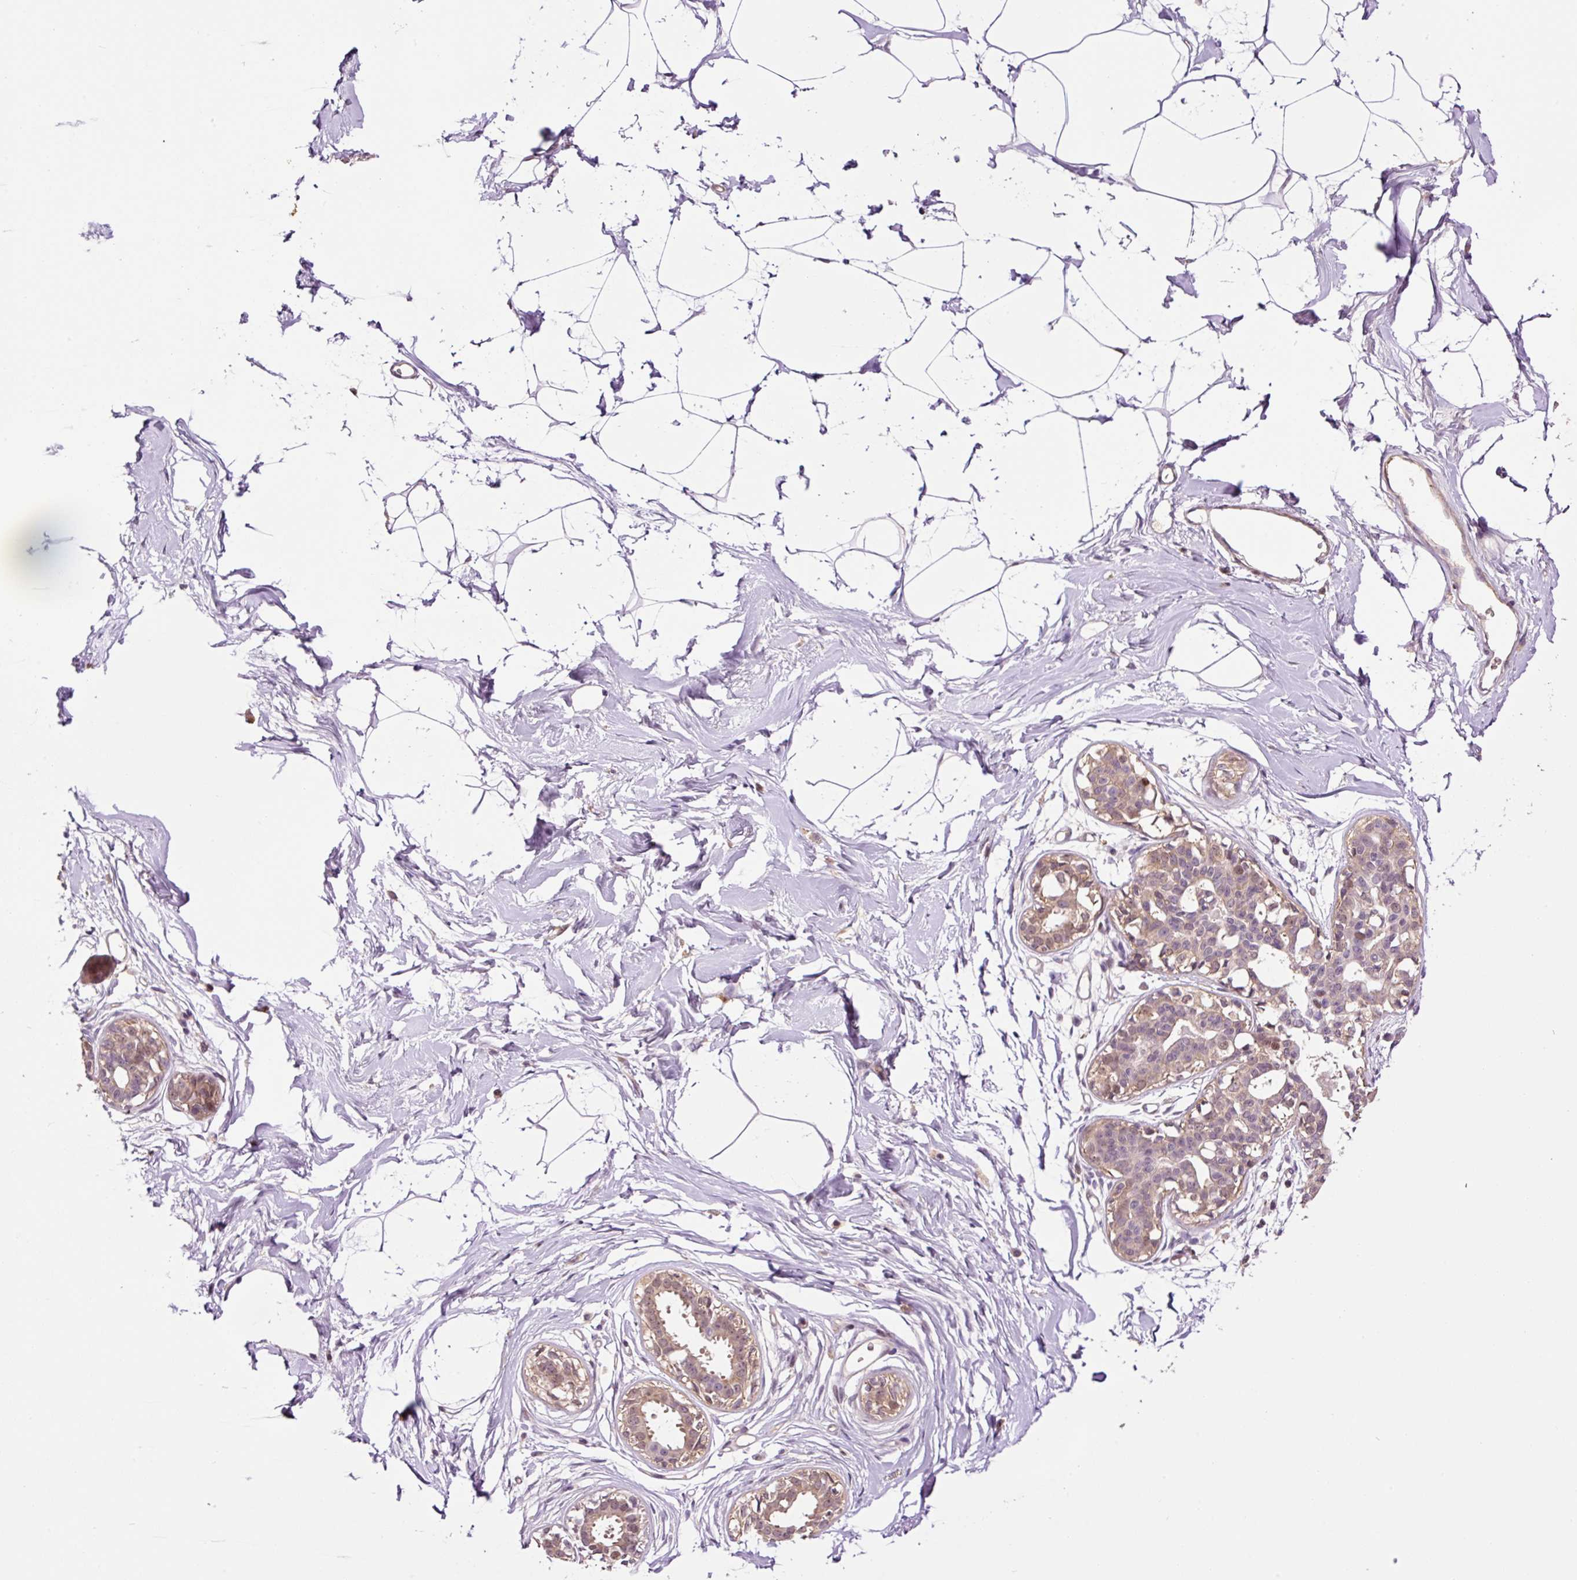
{"staining": {"intensity": "negative", "quantity": "none", "location": "none"}, "tissue": "breast", "cell_type": "Adipocytes", "image_type": "normal", "snomed": [{"axis": "morphology", "description": "Normal tissue, NOS"}, {"axis": "topography", "description": "Breast"}], "caption": "Breast was stained to show a protein in brown. There is no significant positivity in adipocytes. (DAB (3,3'-diaminobenzidine) immunohistochemistry with hematoxylin counter stain).", "gene": "DPPA4", "patient": {"sex": "female", "age": 45}}